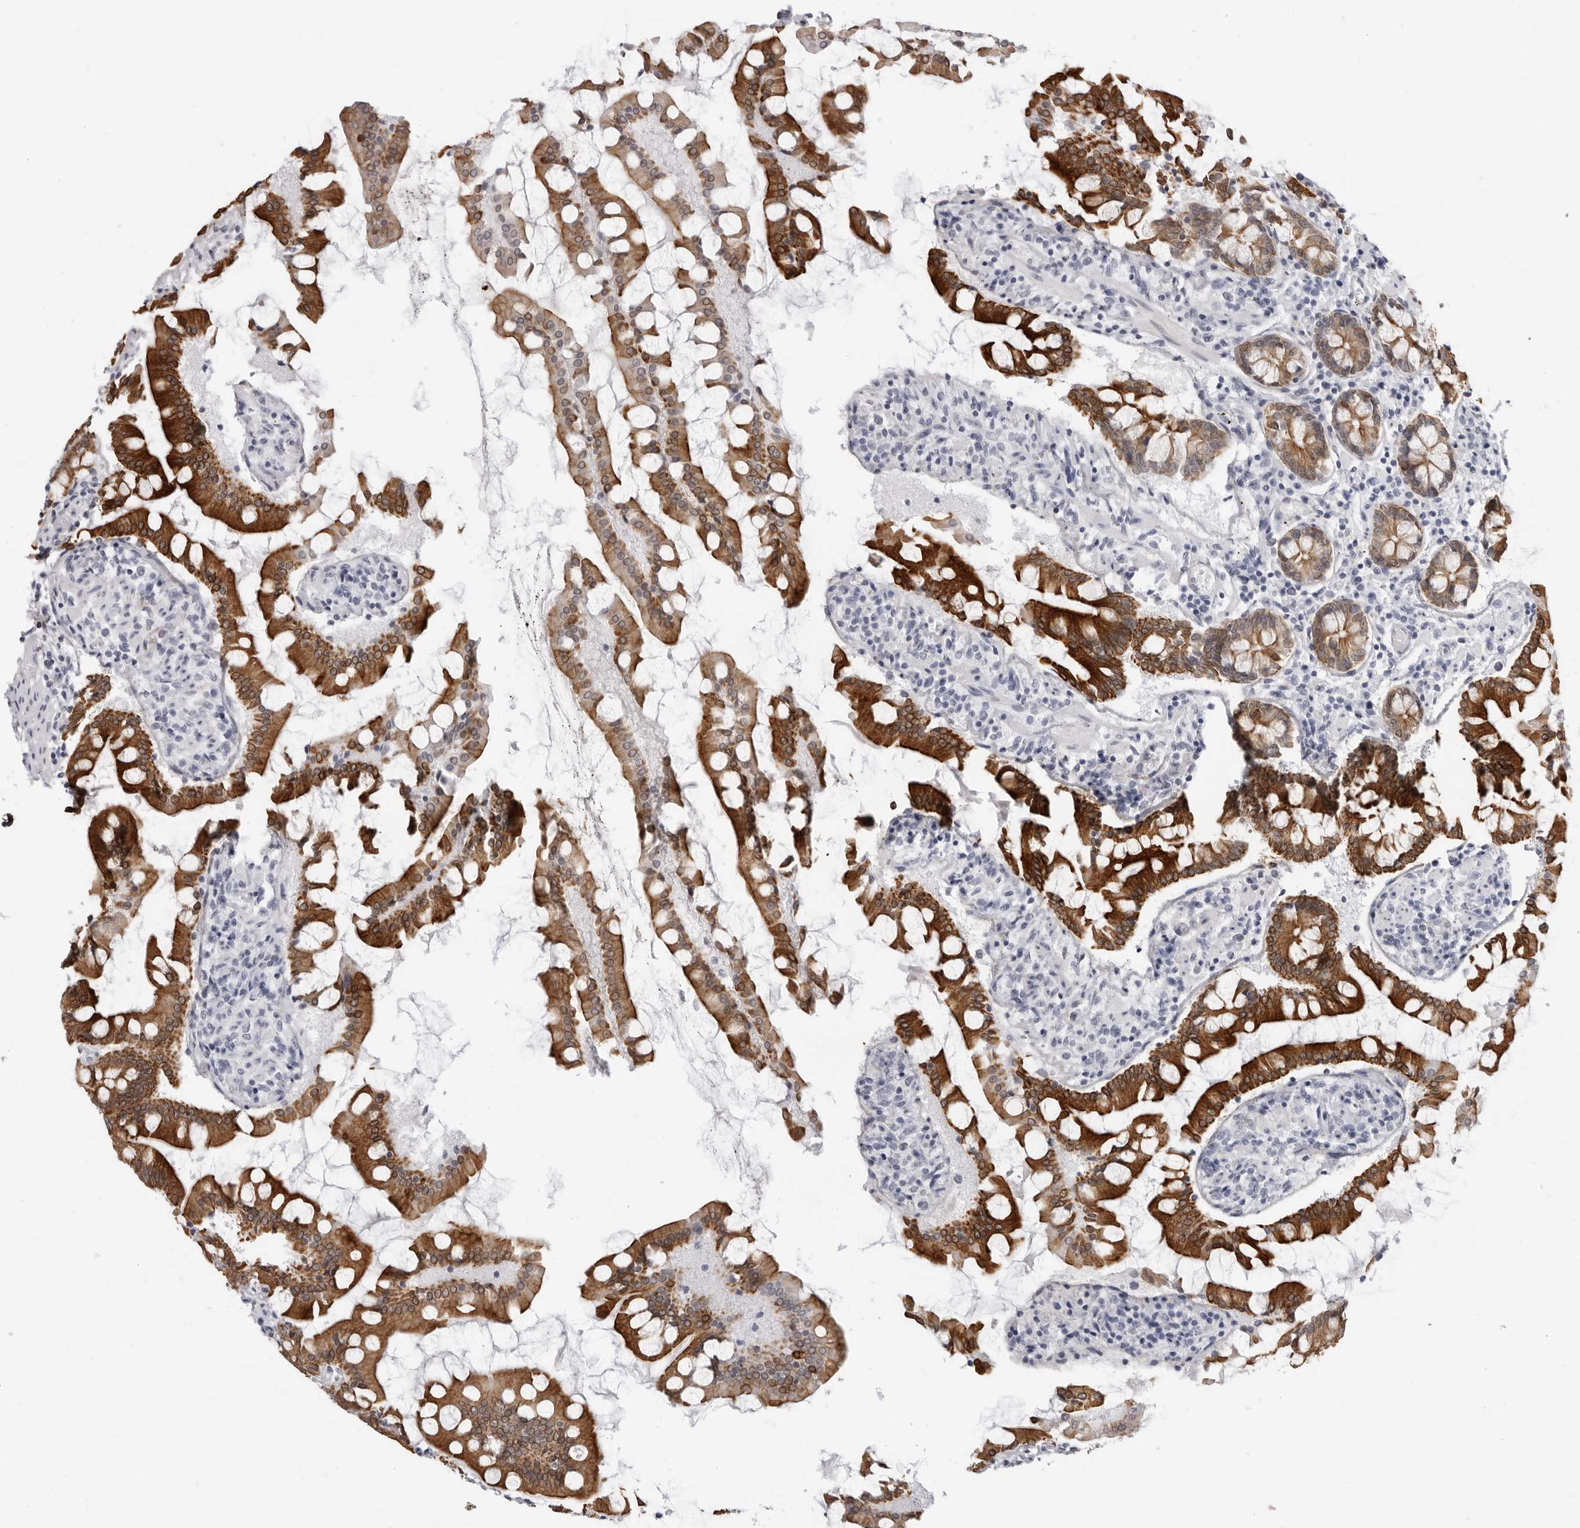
{"staining": {"intensity": "strong", "quantity": ">75%", "location": "cytoplasmic/membranous"}, "tissue": "small intestine", "cell_type": "Glandular cells", "image_type": "normal", "snomed": [{"axis": "morphology", "description": "Normal tissue, NOS"}, {"axis": "topography", "description": "Small intestine"}], "caption": "Glandular cells display high levels of strong cytoplasmic/membranous positivity in approximately >75% of cells in unremarkable small intestine.", "gene": "SERPINF2", "patient": {"sex": "male", "age": 41}}